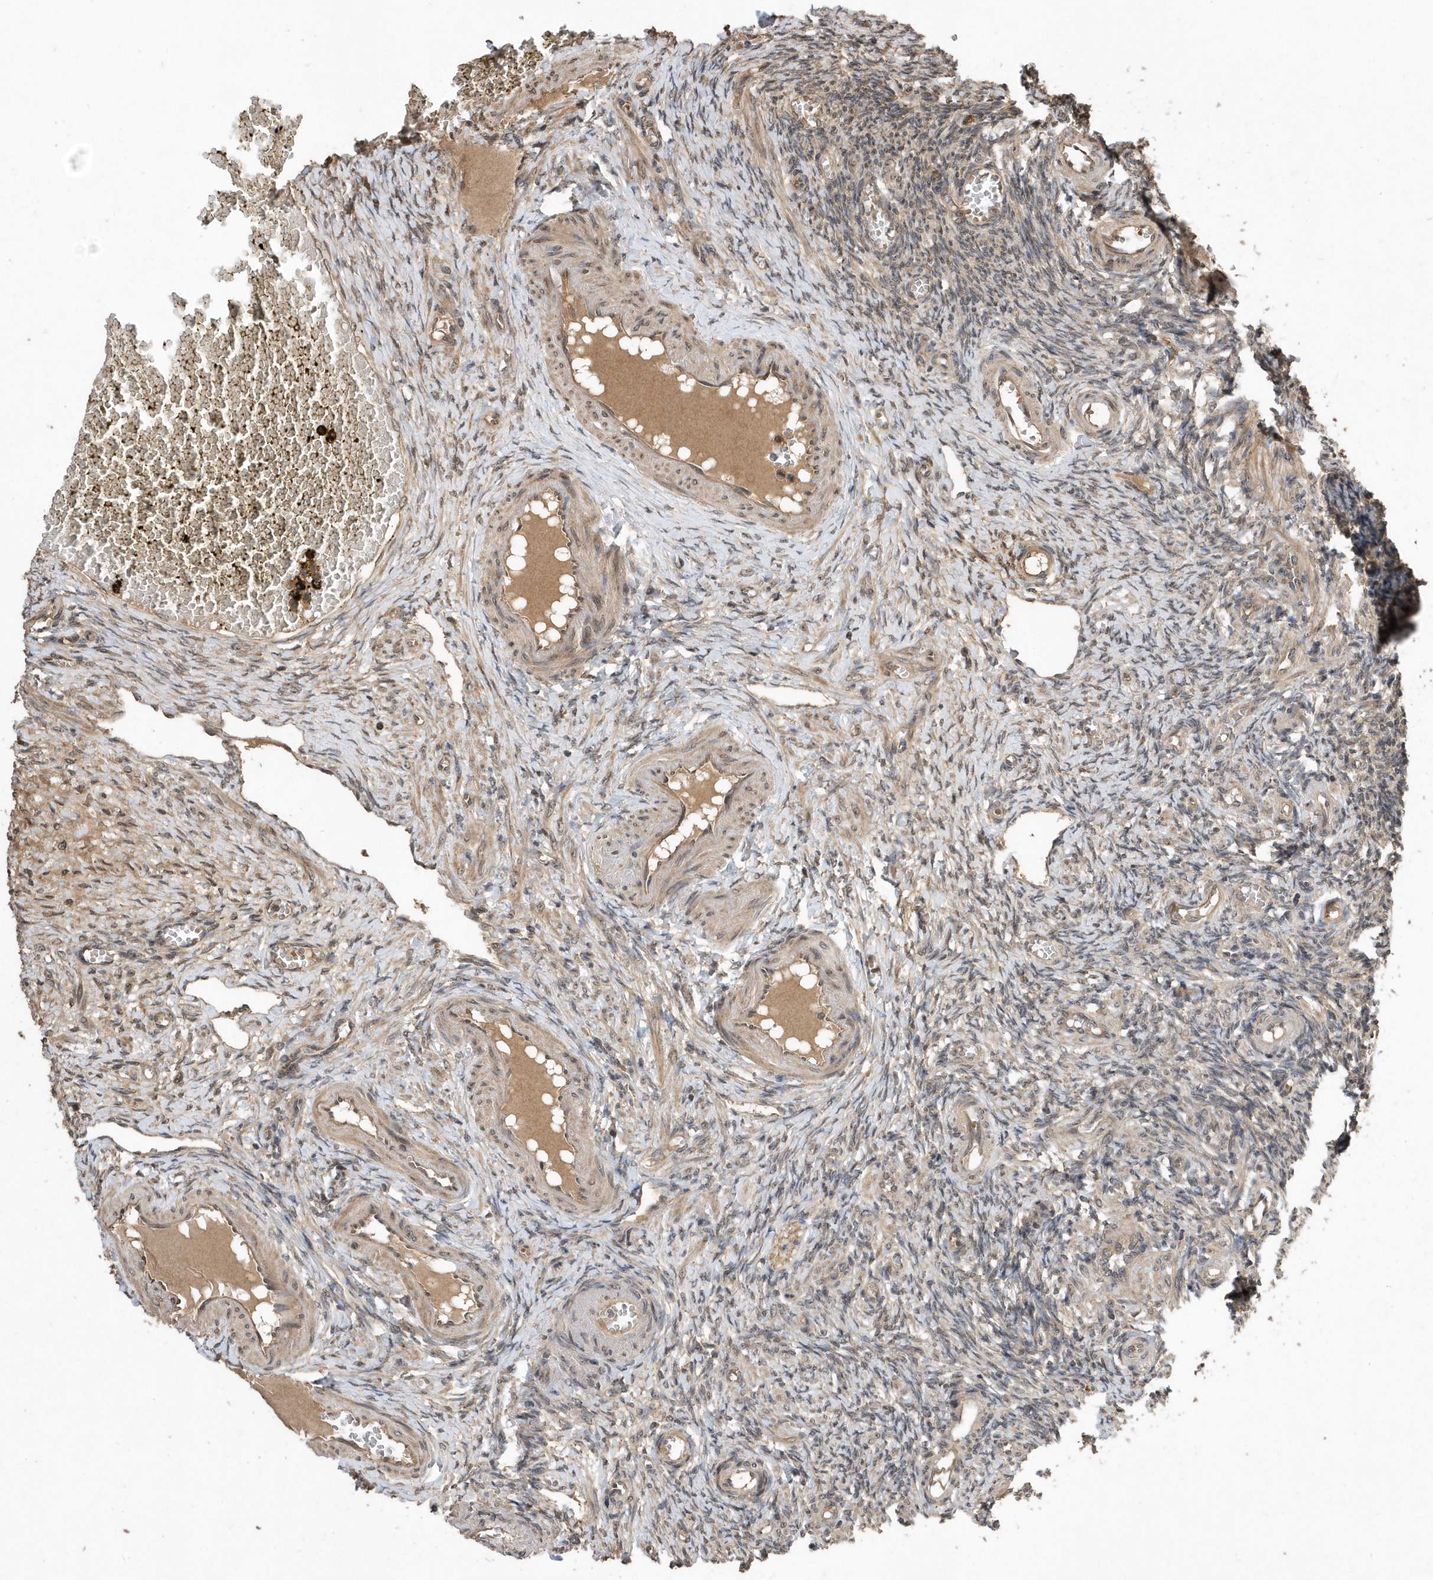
{"staining": {"intensity": "weak", "quantity": "<25%", "location": "cytoplasmic/membranous"}, "tissue": "ovary", "cell_type": "Ovarian stroma cells", "image_type": "normal", "snomed": [{"axis": "morphology", "description": "Normal tissue, NOS"}, {"axis": "topography", "description": "Ovary"}], "caption": "Immunohistochemistry image of normal ovary: ovary stained with DAB (3,3'-diaminobenzidine) demonstrates no significant protein positivity in ovarian stroma cells.", "gene": "WASHC5", "patient": {"sex": "female", "age": 27}}